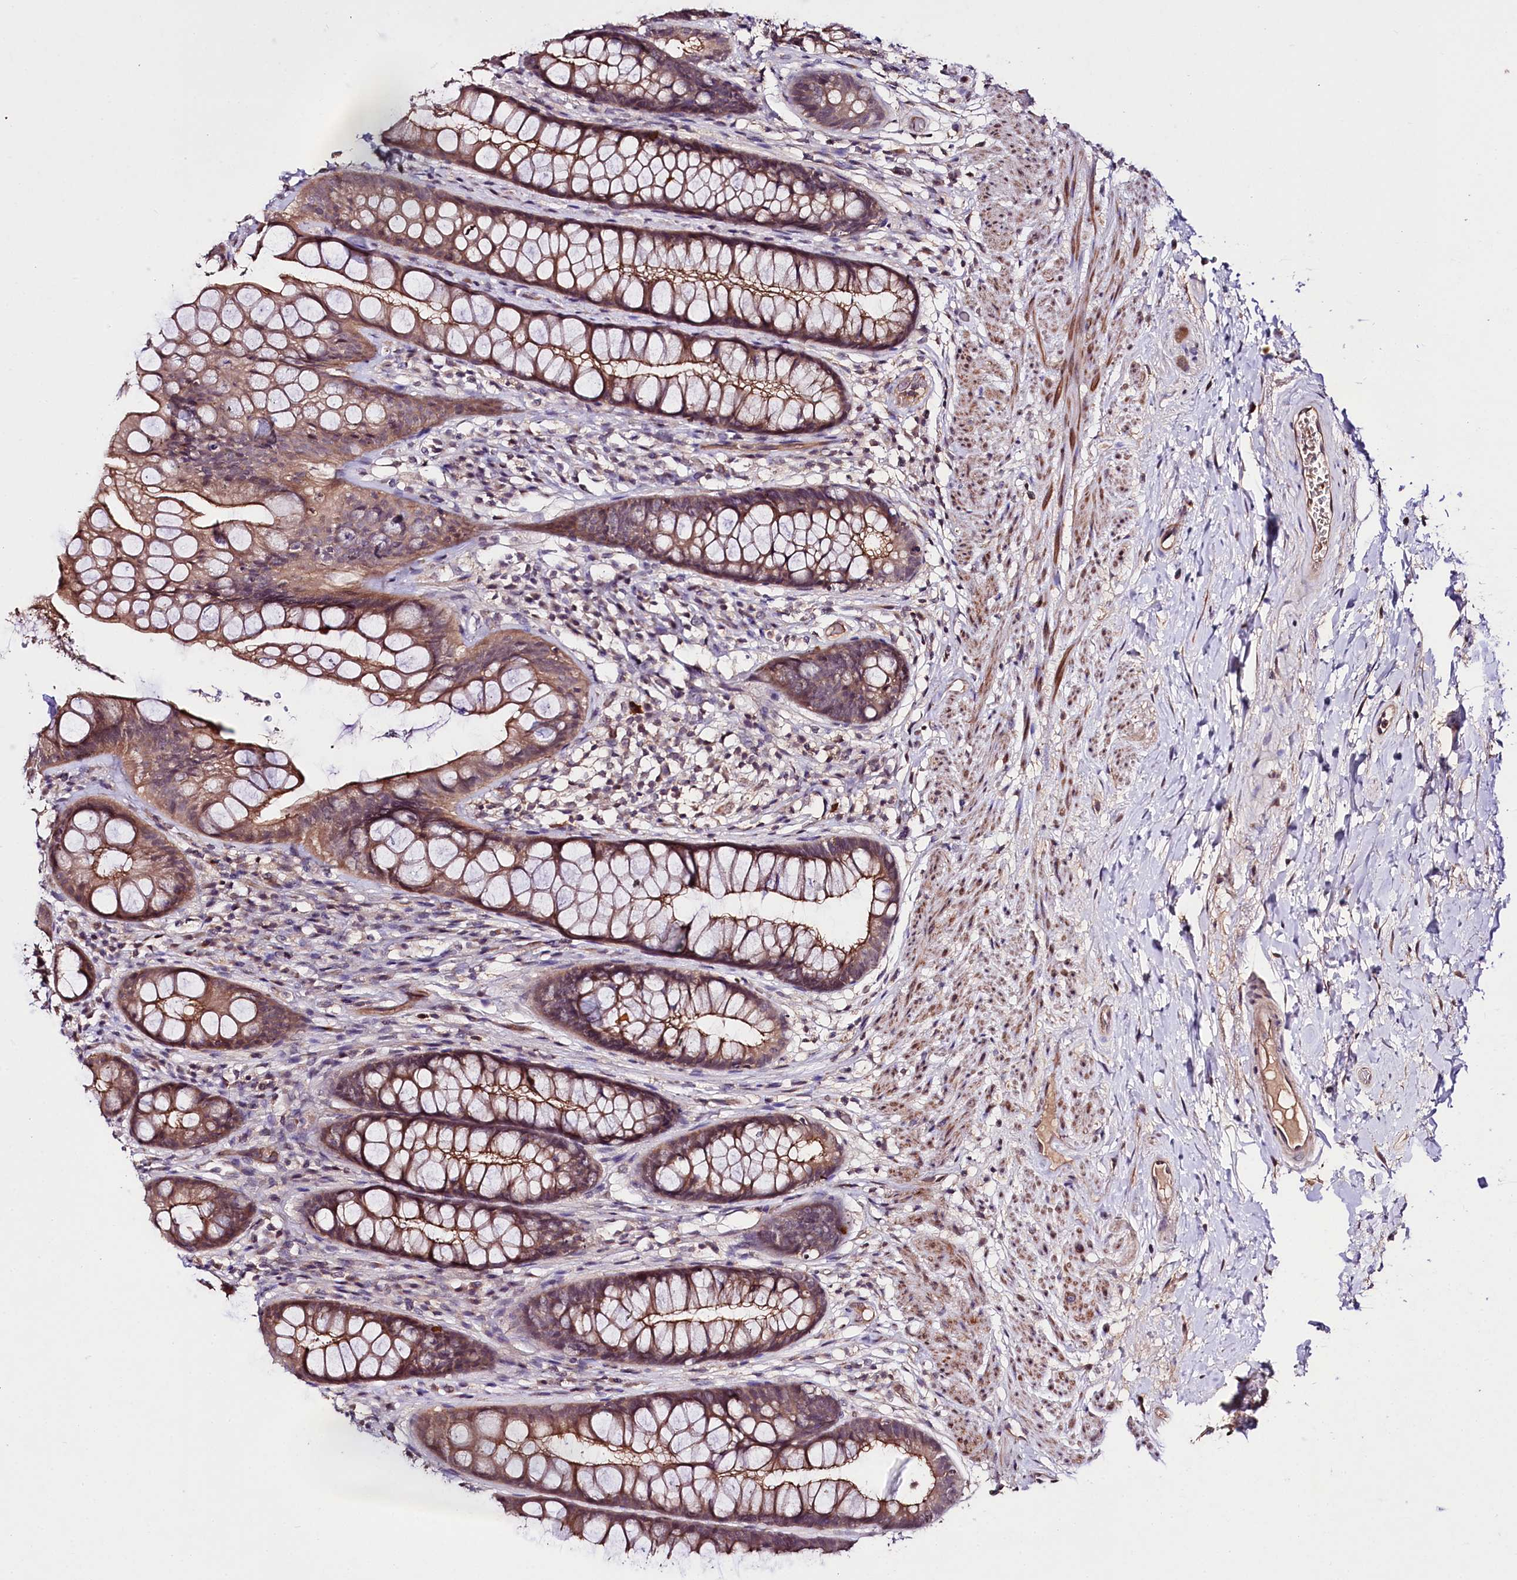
{"staining": {"intensity": "moderate", "quantity": ">75%", "location": "cytoplasmic/membranous"}, "tissue": "rectum", "cell_type": "Glandular cells", "image_type": "normal", "snomed": [{"axis": "morphology", "description": "Normal tissue, NOS"}, {"axis": "topography", "description": "Rectum"}], "caption": "Benign rectum shows moderate cytoplasmic/membranous staining in about >75% of glandular cells.", "gene": "TAFAZZIN", "patient": {"sex": "male", "age": 74}}